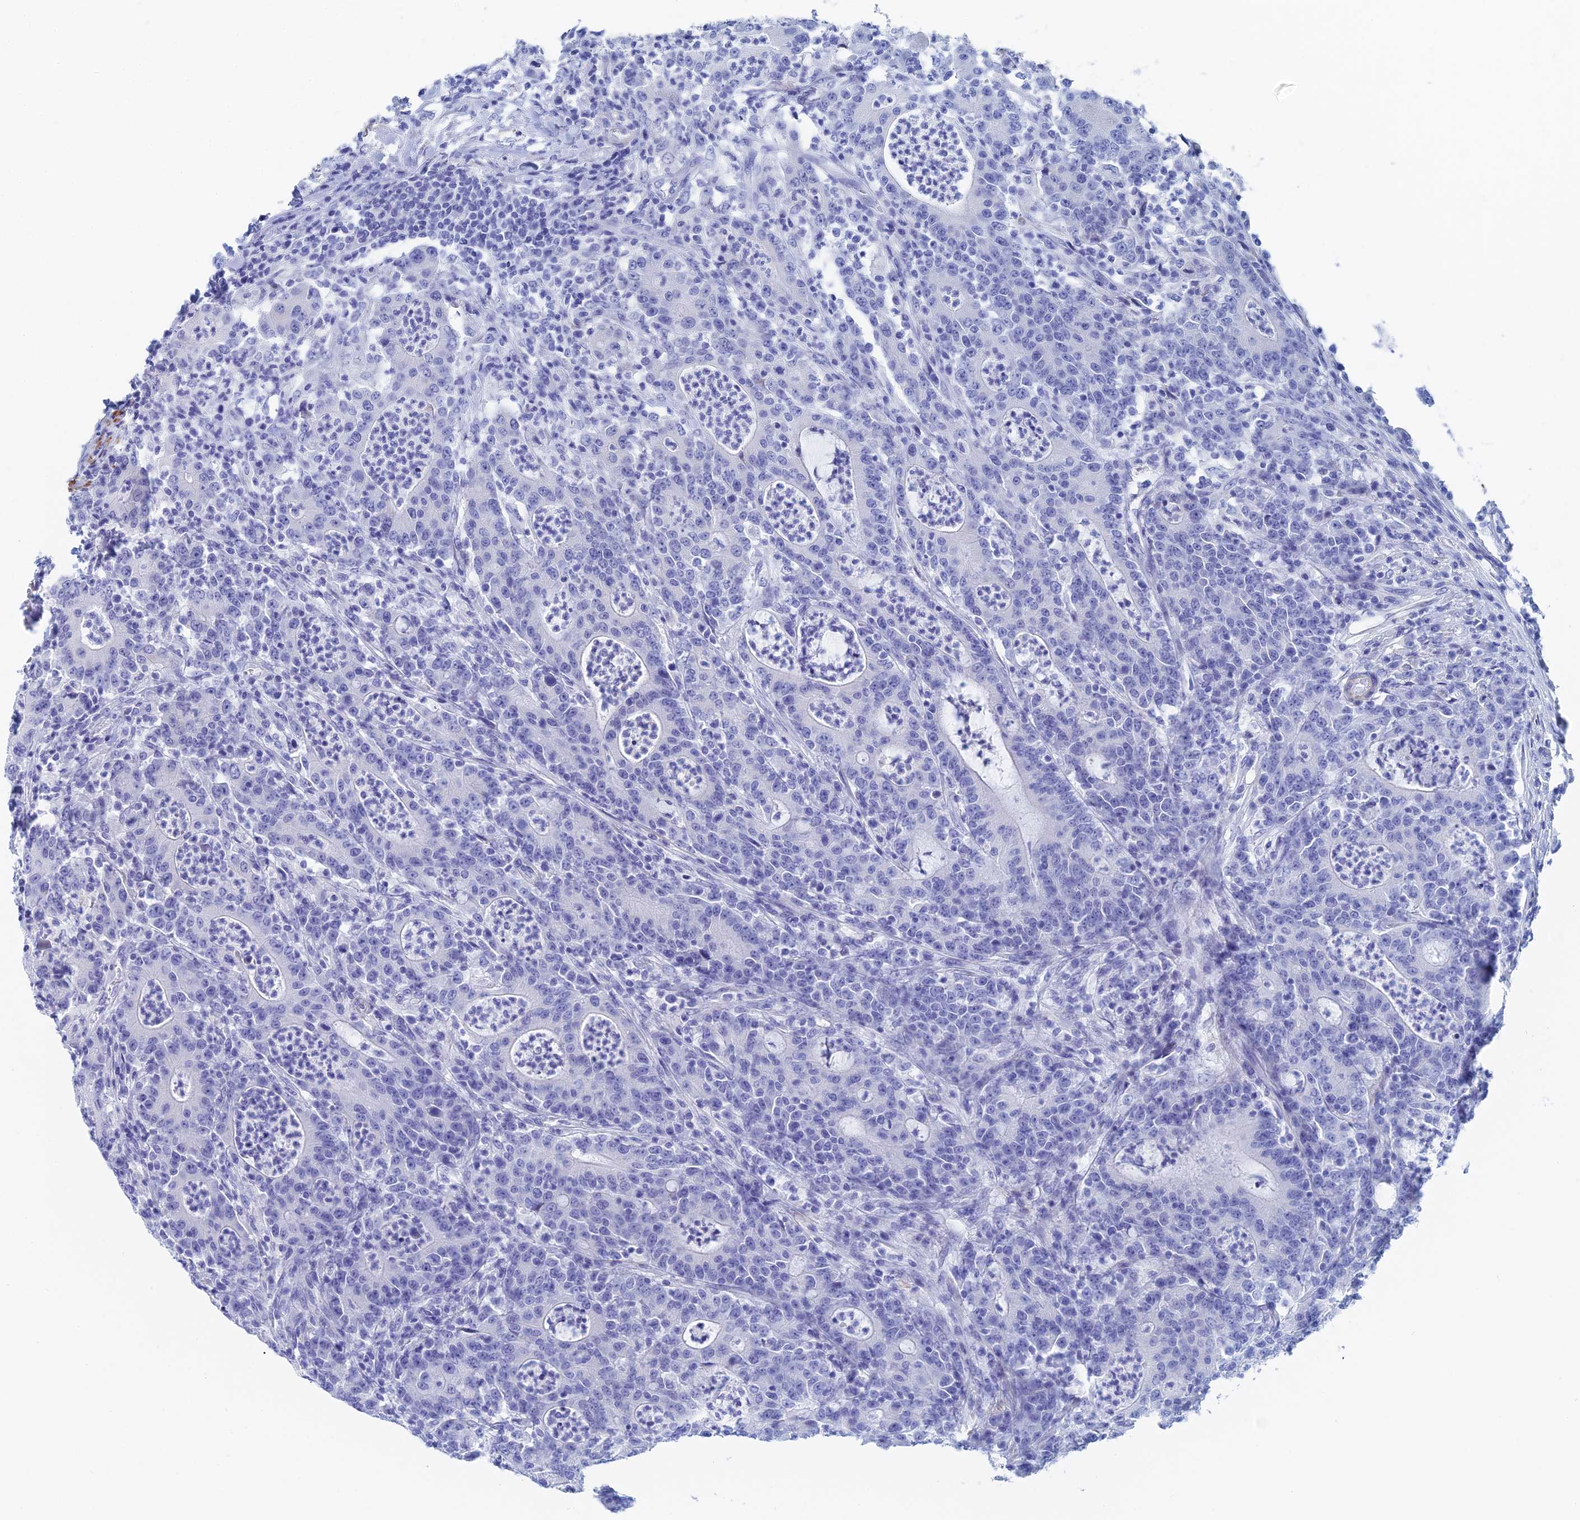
{"staining": {"intensity": "negative", "quantity": "none", "location": "none"}, "tissue": "colorectal cancer", "cell_type": "Tumor cells", "image_type": "cancer", "snomed": [{"axis": "morphology", "description": "Adenocarcinoma, NOS"}, {"axis": "topography", "description": "Colon"}], "caption": "Protein analysis of adenocarcinoma (colorectal) shows no significant expression in tumor cells. (DAB (3,3'-diaminobenzidine) immunohistochemistry visualized using brightfield microscopy, high magnification).", "gene": "KCNK18", "patient": {"sex": "male", "age": 83}}